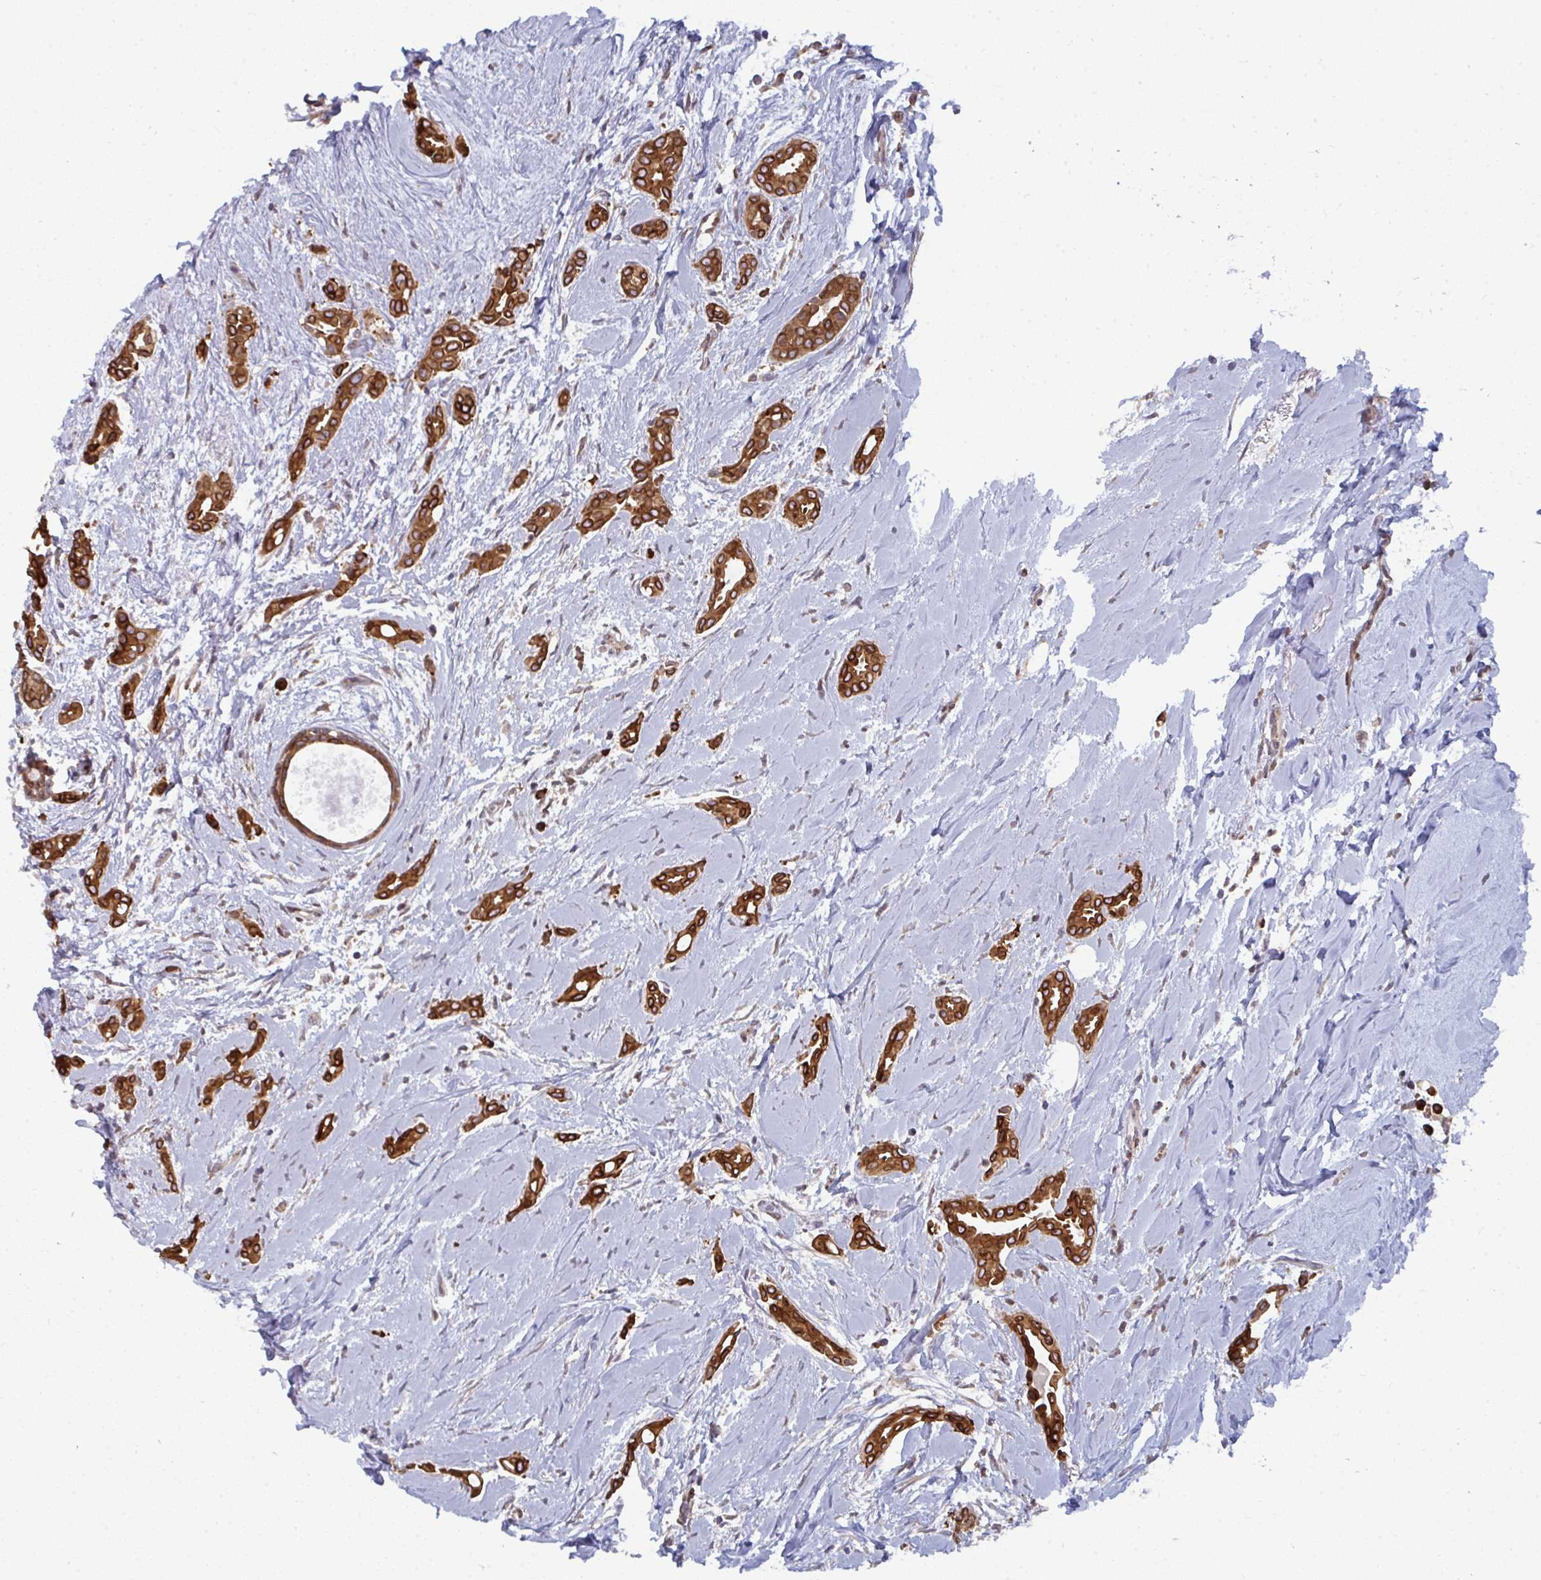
{"staining": {"intensity": "strong", "quantity": ">75%", "location": "cytoplasmic/membranous"}, "tissue": "breast cancer", "cell_type": "Tumor cells", "image_type": "cancer", "snomed": [{"axis": "morphology", "description": "Duct carcinoma"}, {"axis": "topography", "description": "Breast"}], "caption": "This is an image of IHC staining of invasive ductal carcinoma (breast), which shows strong staining in the cytoplasmic/membranous of tumor cells.", "gene": "LYSMD4", "patient": {"sex": "female", "age": 64}}